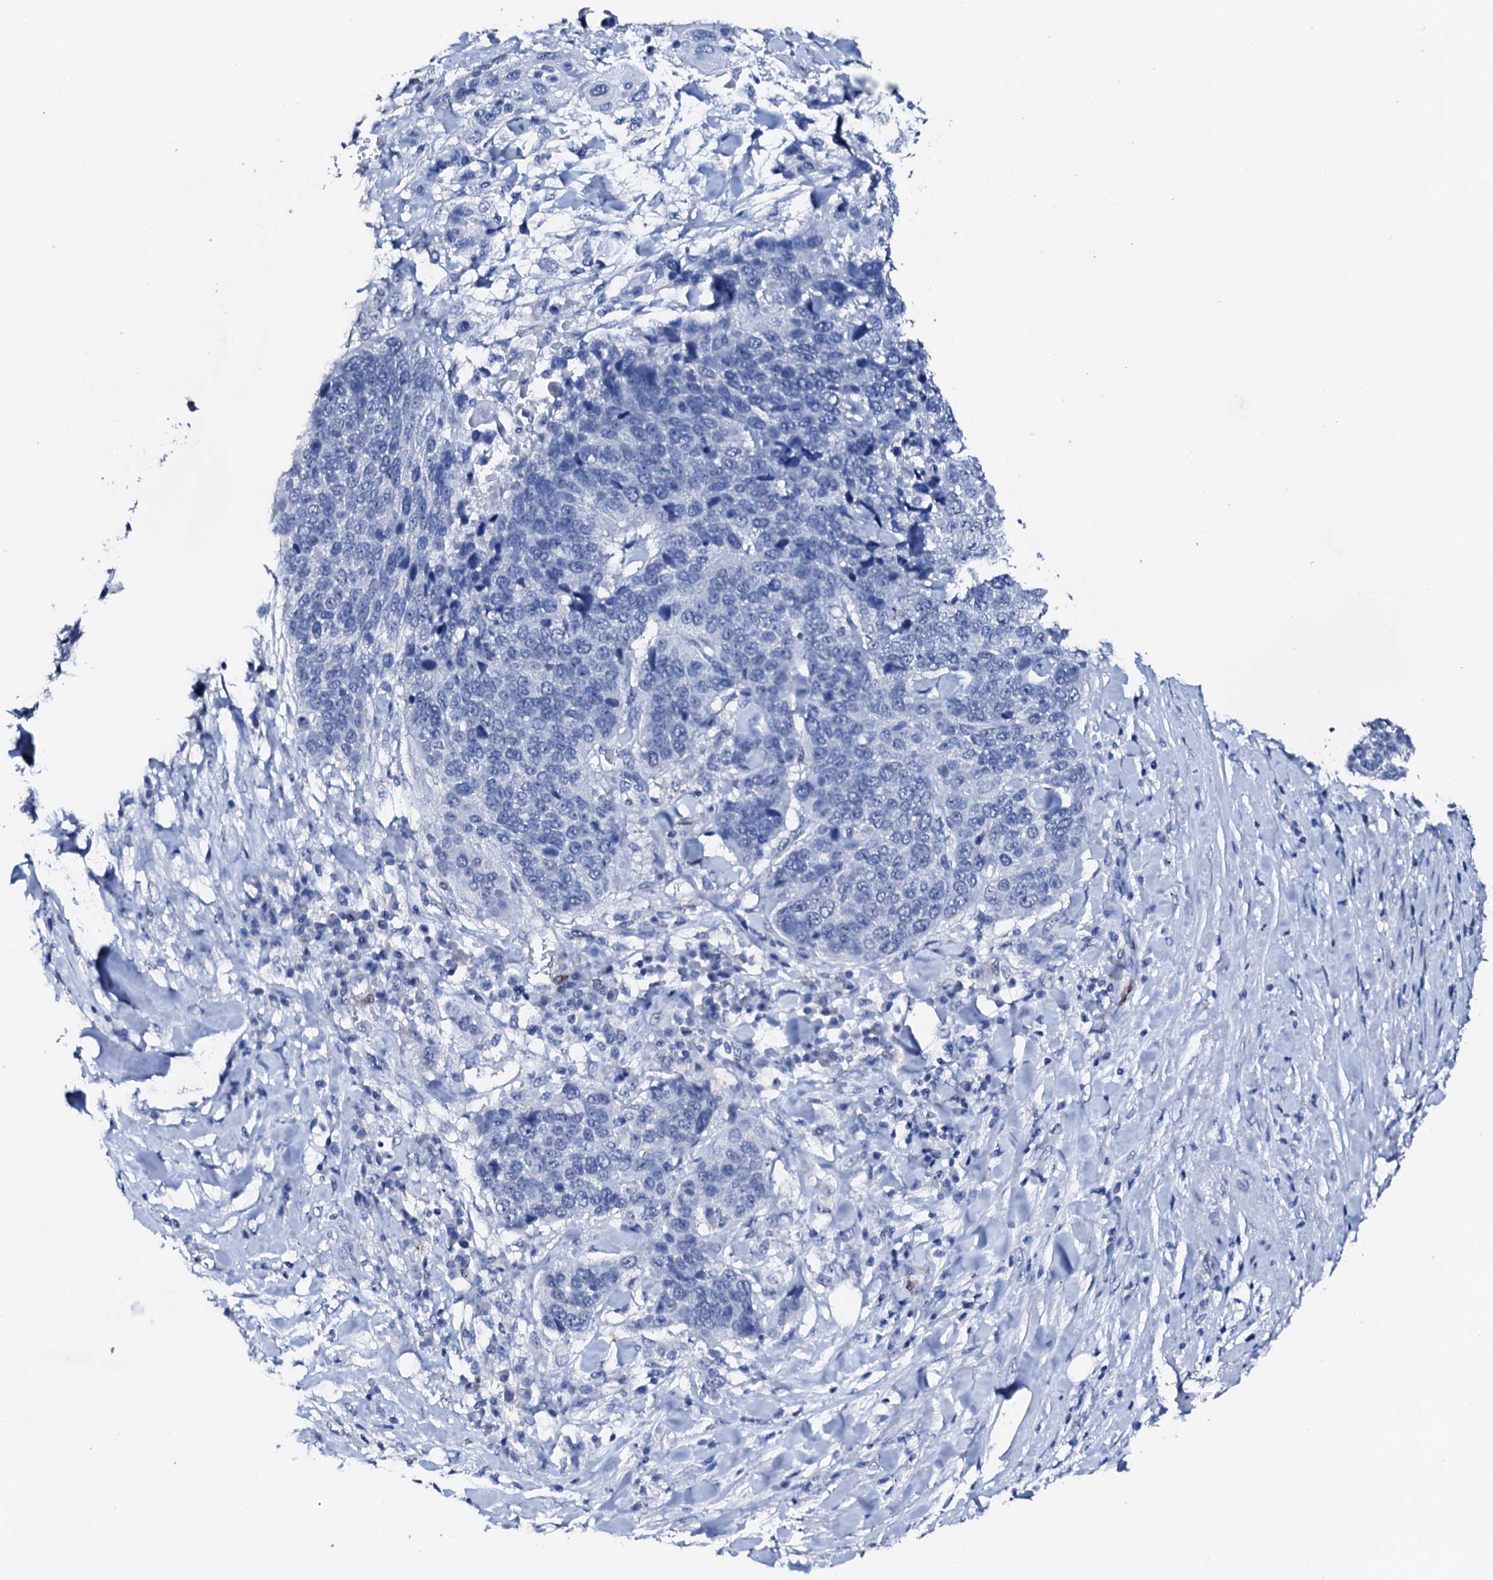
{"staining": {"intensity": "negative", "quantity": "none", "location": "none"}, "tissue": "lung cancer", "cell_type": "Tumor cells", "image_type": "cancer", "snomed": [{"axis": "morphology", "description": "Squamous cell carcinoma, NOS"}, {"axis": "topography", "description": "Lung"}], "caption": "Squamous cell carcinoma (lung) was stained to show a protein in brown. There is no significant staining in tumor cells.", "gene": "NRIP2", "patient": {"sex": "male", "age": 66}}